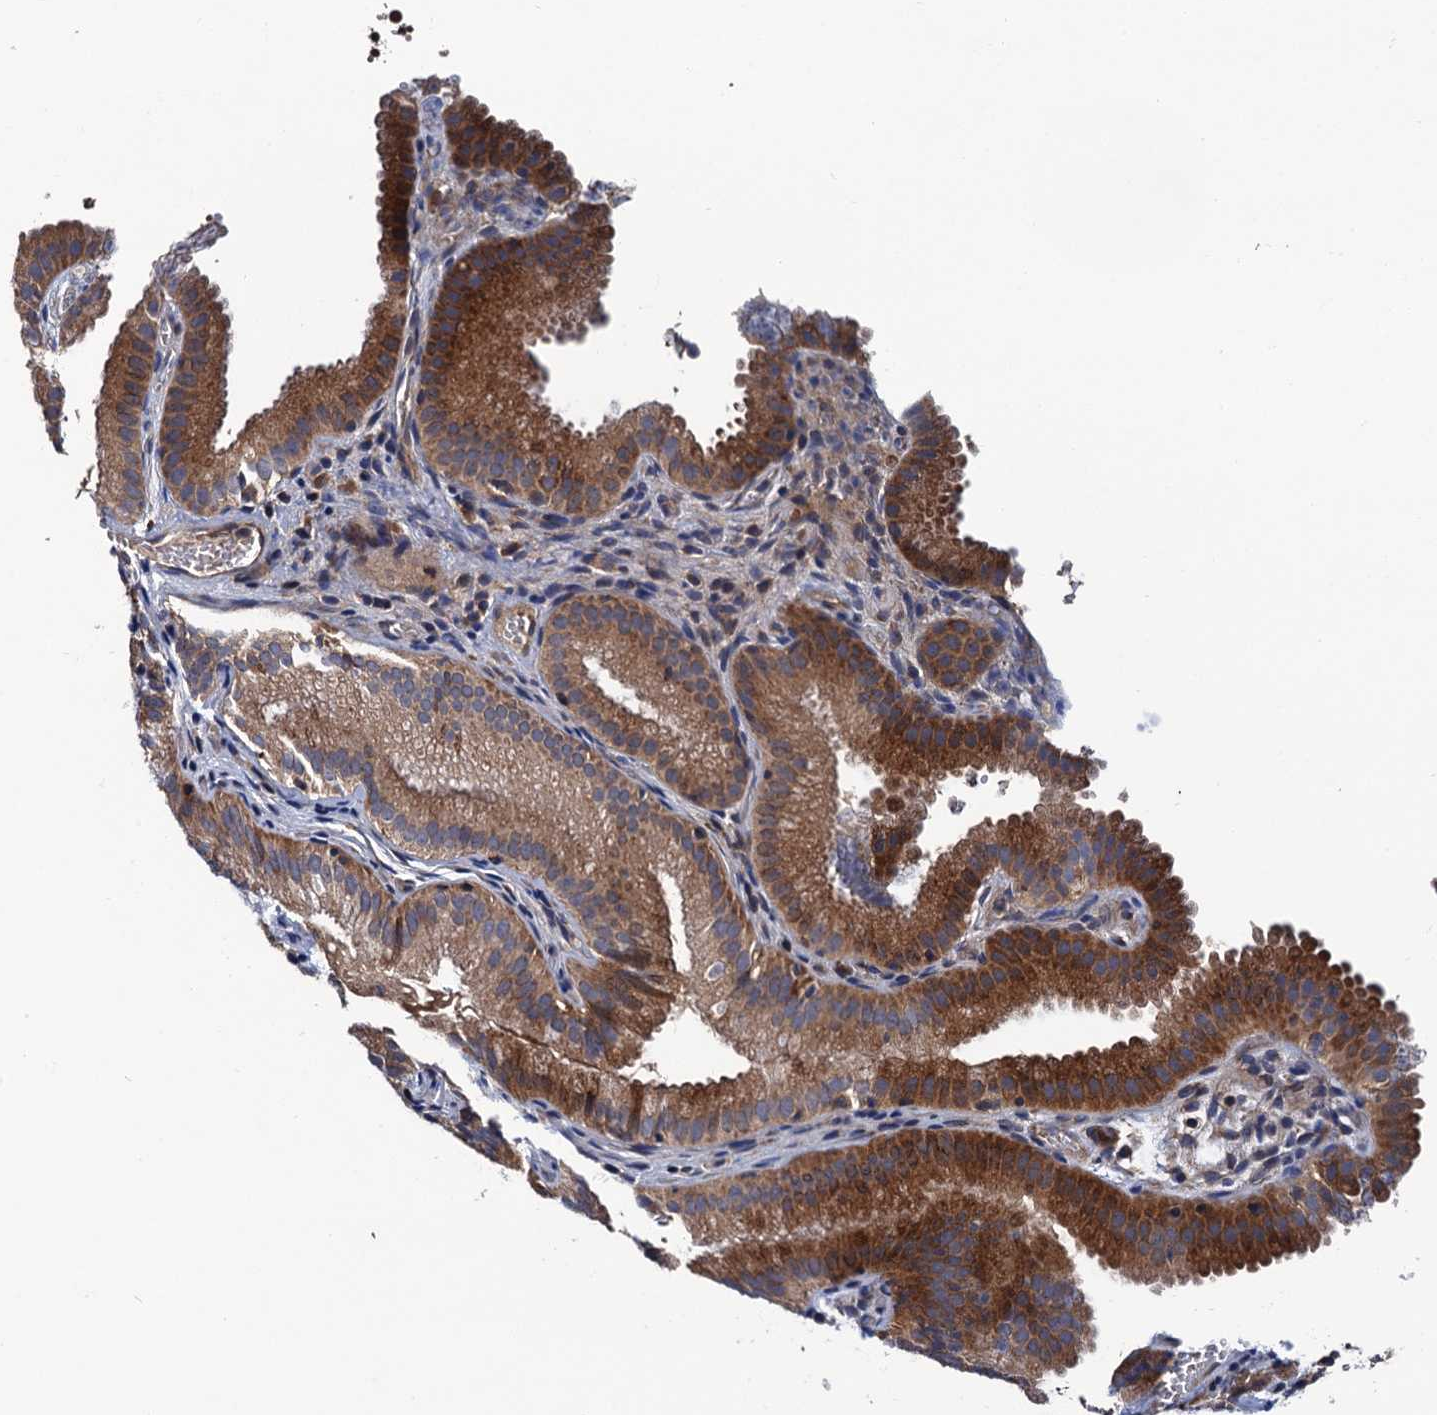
{"staining": {"intensity": "strong", "quantity": "25%-75%", "location": "cytoplasmic/membranous"}, "tissue": "gallbladder", "cell_type": "Glandular cells", "image_type": "normal", "snomed": [{"axis": "morphology", "description": "Normal tissue, NOS"}, {"axis": "topography", "description": "Gallbladder"}], "caption": "Immunohistochemistry of normal human gallbladder shows high levels of strong cytoplasmic/membranous expression in approximately 25%-75% of glandular cells. The staining was performed using DAB (3,3'-diaminobenzidine), with brown indicating positive protein expression. Nuclei are stained blue with hematoxylin.", "gene": "TRMT112", "patient": {"sex": "female", "age": 30}}